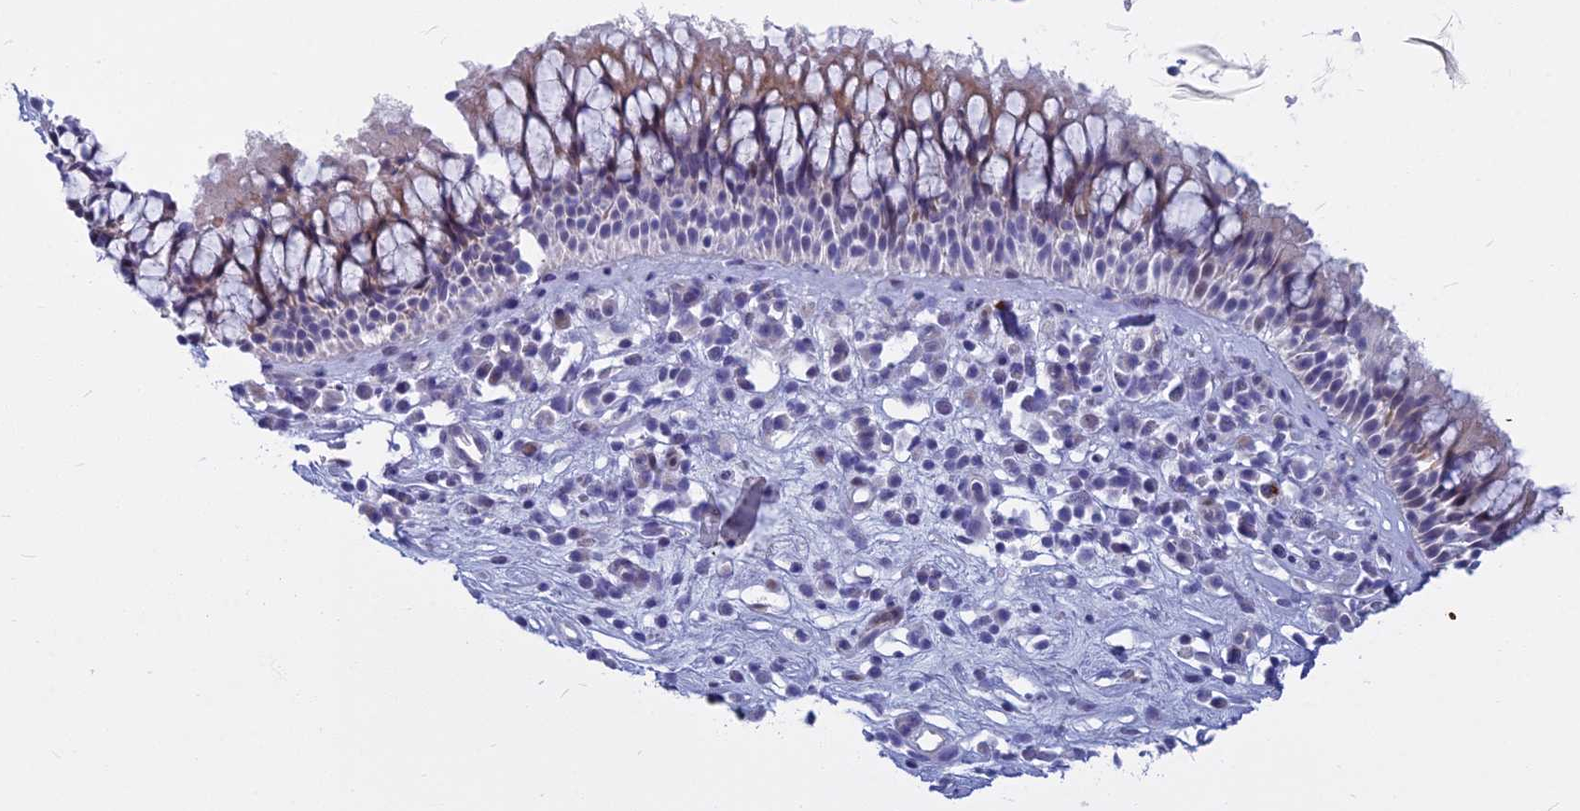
{"staining": {"intensity": "weak", "quantity": "25%-75%", "location": "cytoplasmic/membranous"}, "tissue": "nasopharynx", "cell_type": "Respiratory epithelial cells", "image_type": "normal", "snomed": [{"axis": "morphology", "description": "Normal tissue, NOS"}, {"axis": "morphology", "description": "Inflammation, NOS"}, {"axis": "morphology", "description": "Malignant melanoma, Metastatic site"}, {"axis": "topography", "description": "Nasopharynx"}], "caption": "Immunohistochemistry (DAB (3,3'-diaminobenzidine)) staining of benign nasopharynx reveals weak cytoplasmic/membranous protein staining in about 25%-75% of respiratory epithelial cells.", "gene": "MYBPC2", "patient": {"sex": "male", "age": 70}}